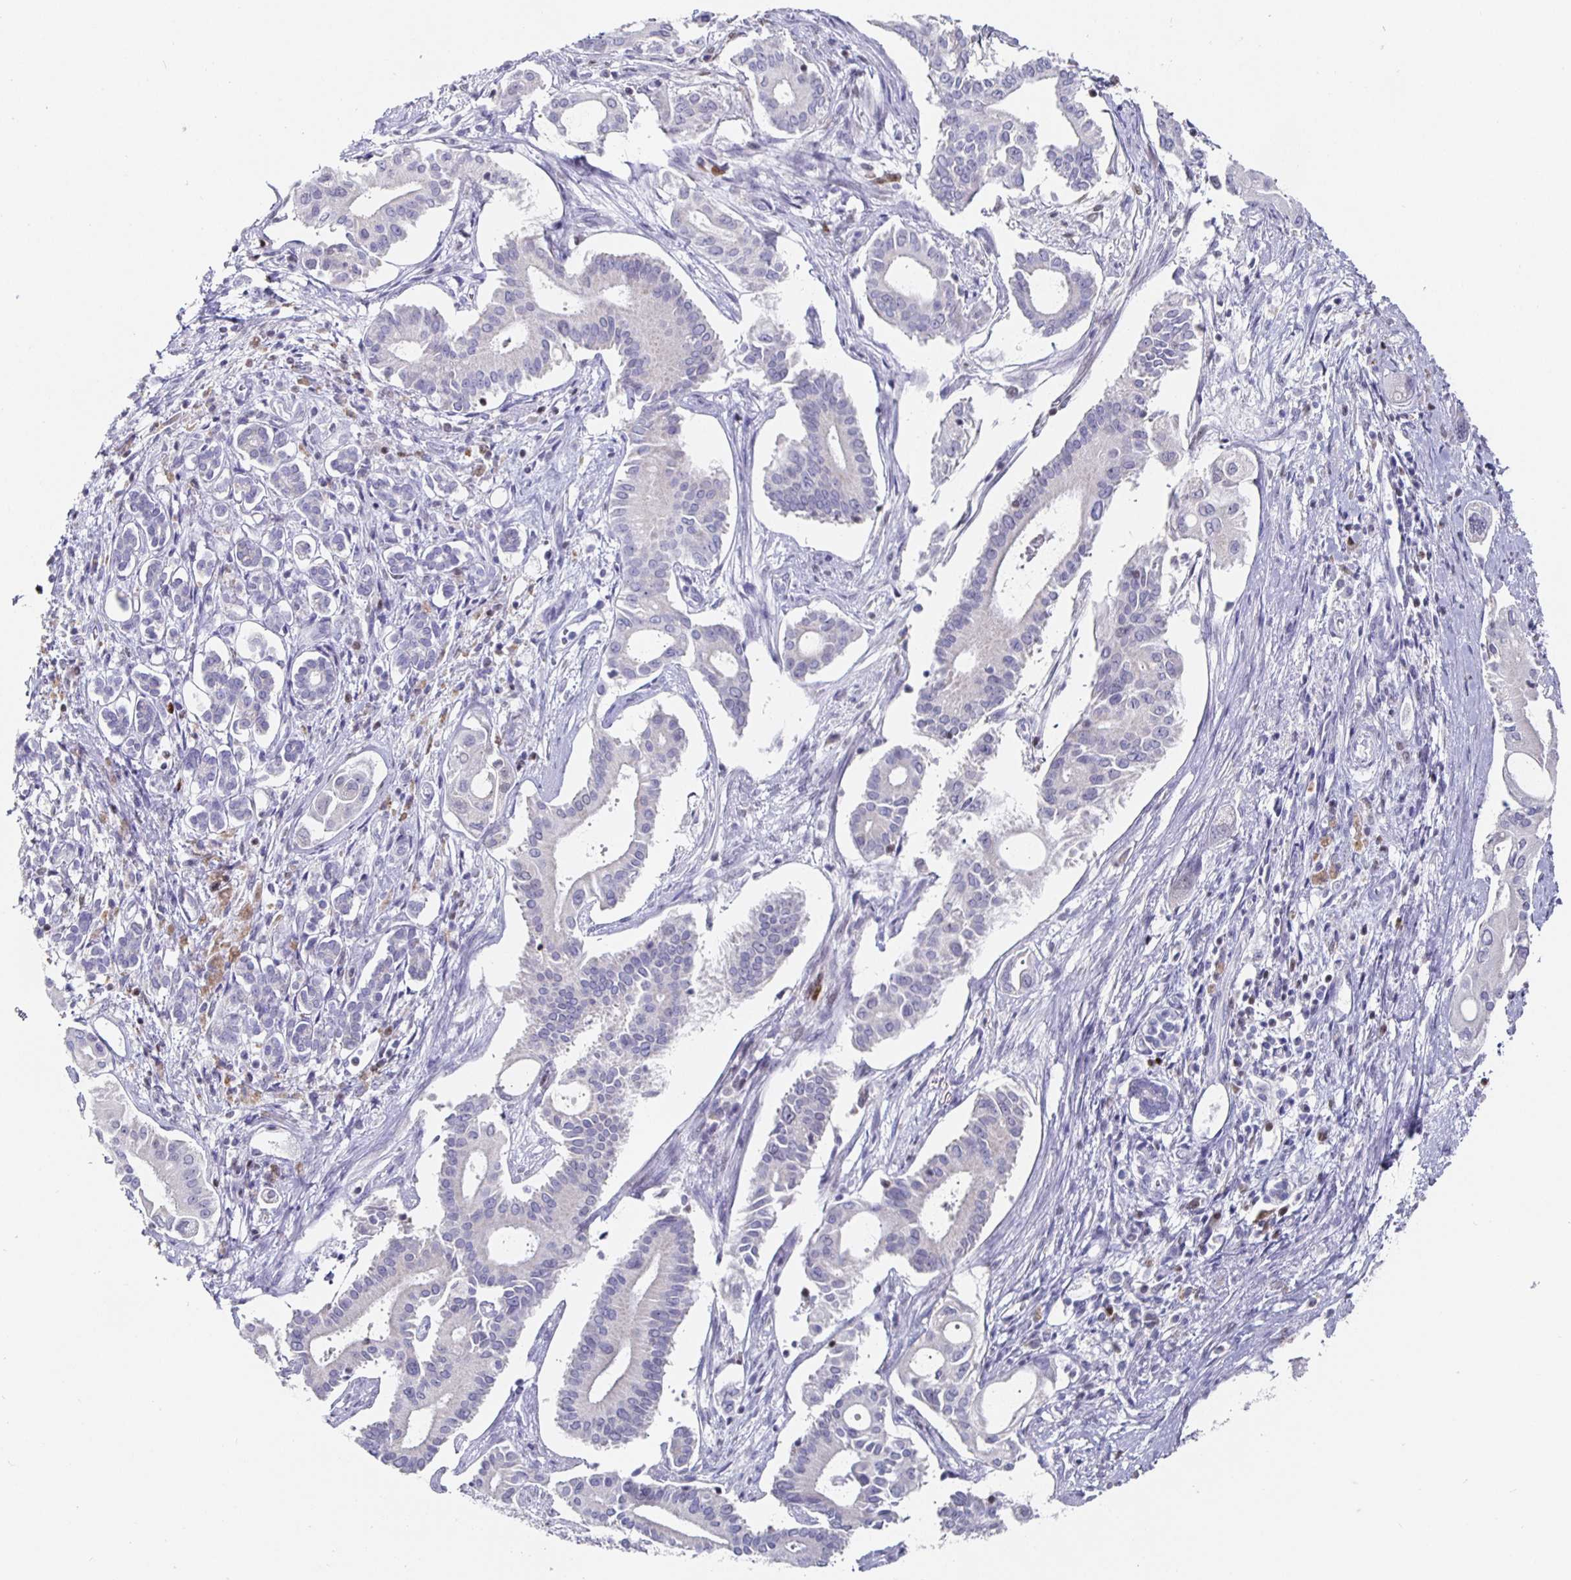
{"staining": {"intensity": "negative", "quantity": "none", "location": "none"}, "tissue": "pancreatic cancer", "cell_type": "Tumor cells", "image_type": "cancer", "snomed": [{"axis": "morphology", "description": "Adenocarcinoma, NOS"}, {"axis": "topography", "description": "Pancreas"}], "caption": "High magnification brightfield microscopy of pancreatic cancer (adenocarcinoma) stained with DAB (3,3'-diaminobenzidine) (brown) and counterstained with hematoxylin (blue): tumor cells show no significant positivity.", "gene": "RUNX2", "patient": {"sex": "female", "age": 68}}